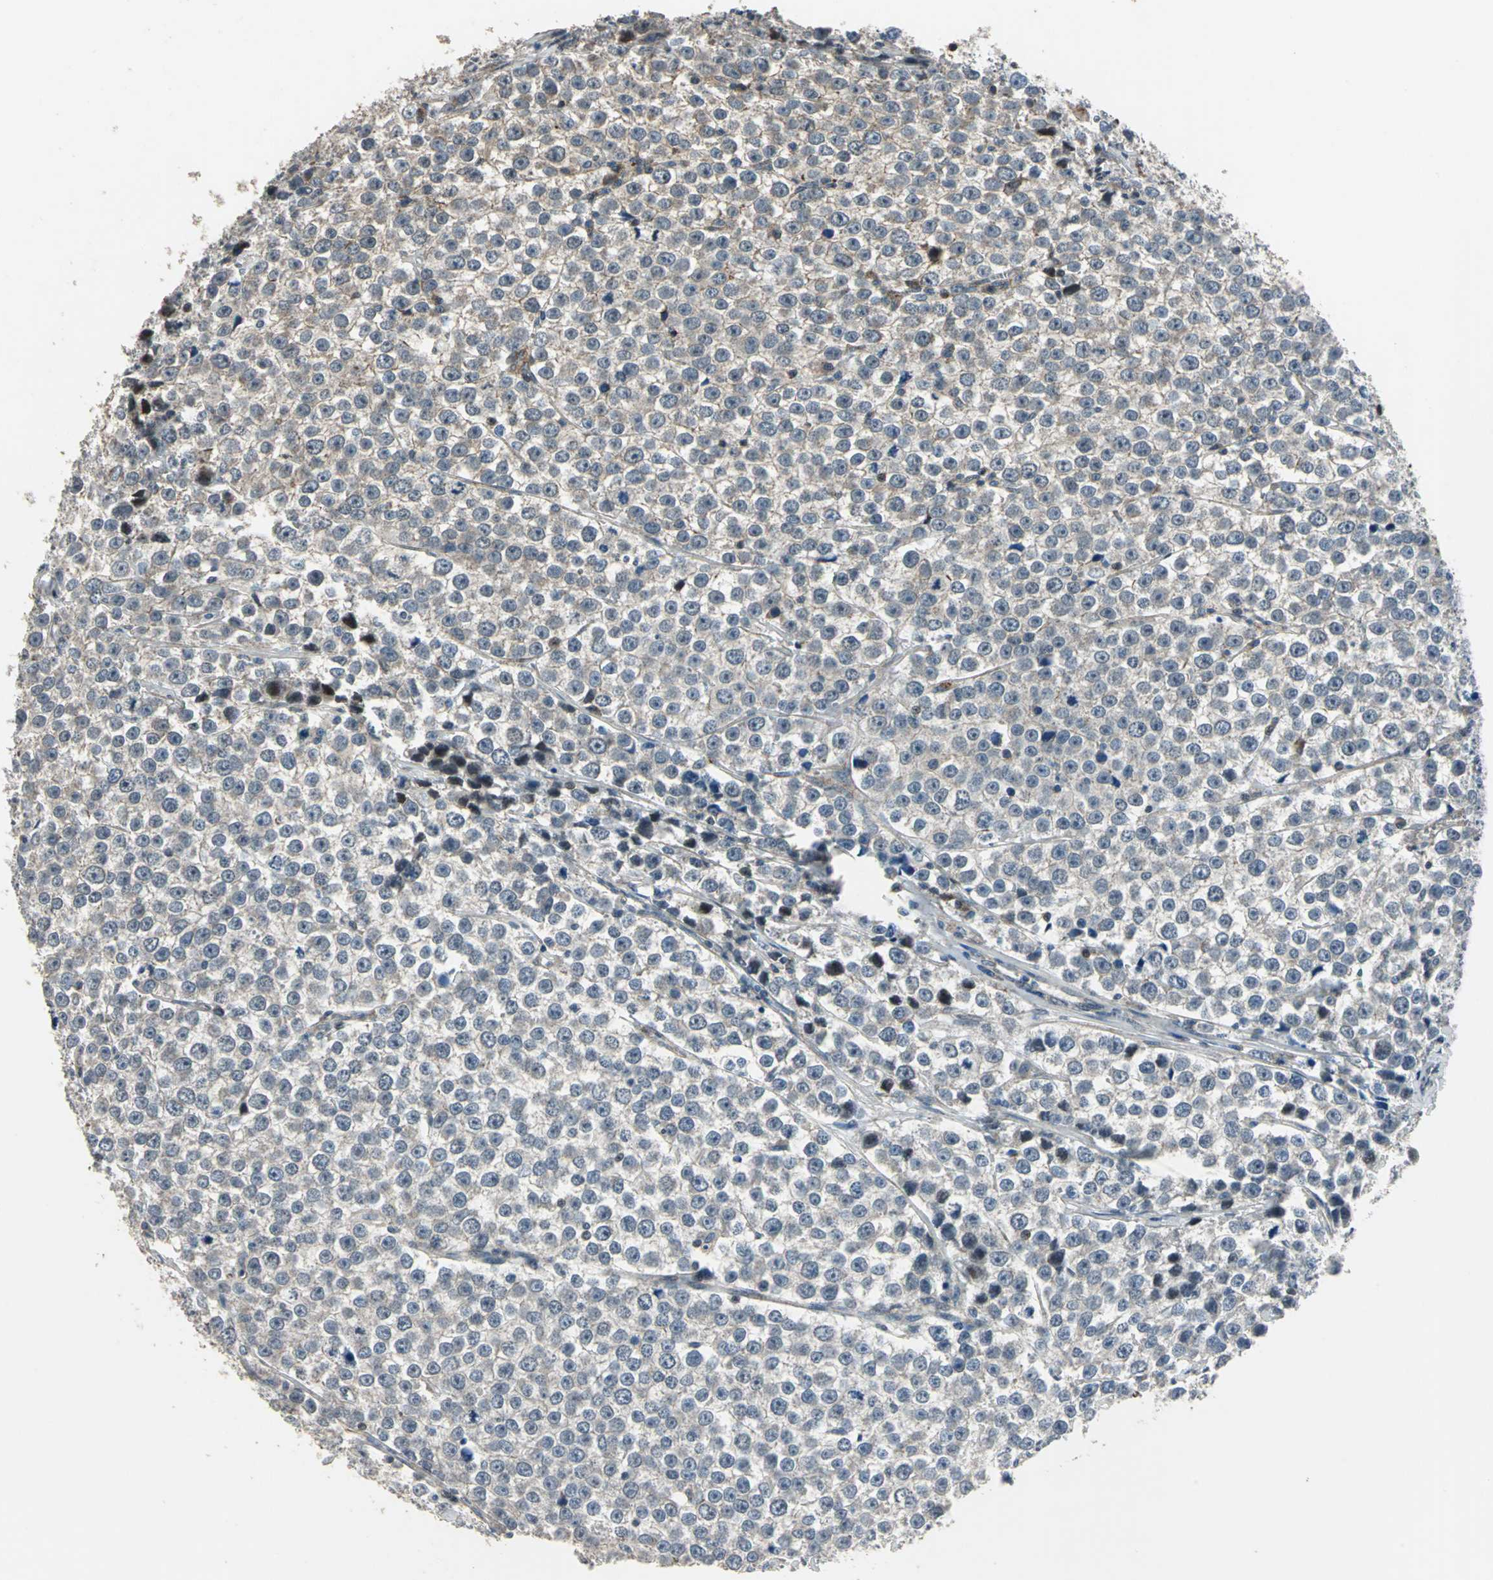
{"staining": {"intensity": "weak", "quantity": ">75%", "location": "cytoplasmic/membranous"}, "tissue": "testis cancer", "cell_type": "Tumor cells", "image_type": "cancer", "snomed": [{"axis": "morphology", "description": "Seminoma, NOS"}, {"axis": "morphology", "description": "Carcinoma, Embryonal, NOS"}, {"axis": "topography", "description": "Testis"}], "caption": "Brown immunohistochemical staining in testis cancer (seminoma) shows weak cytoplasmic/membranous expression in about >75% of tumor cells.", "gene": "DNAJB4", "patient": {"sex": "male", "age": 52}}